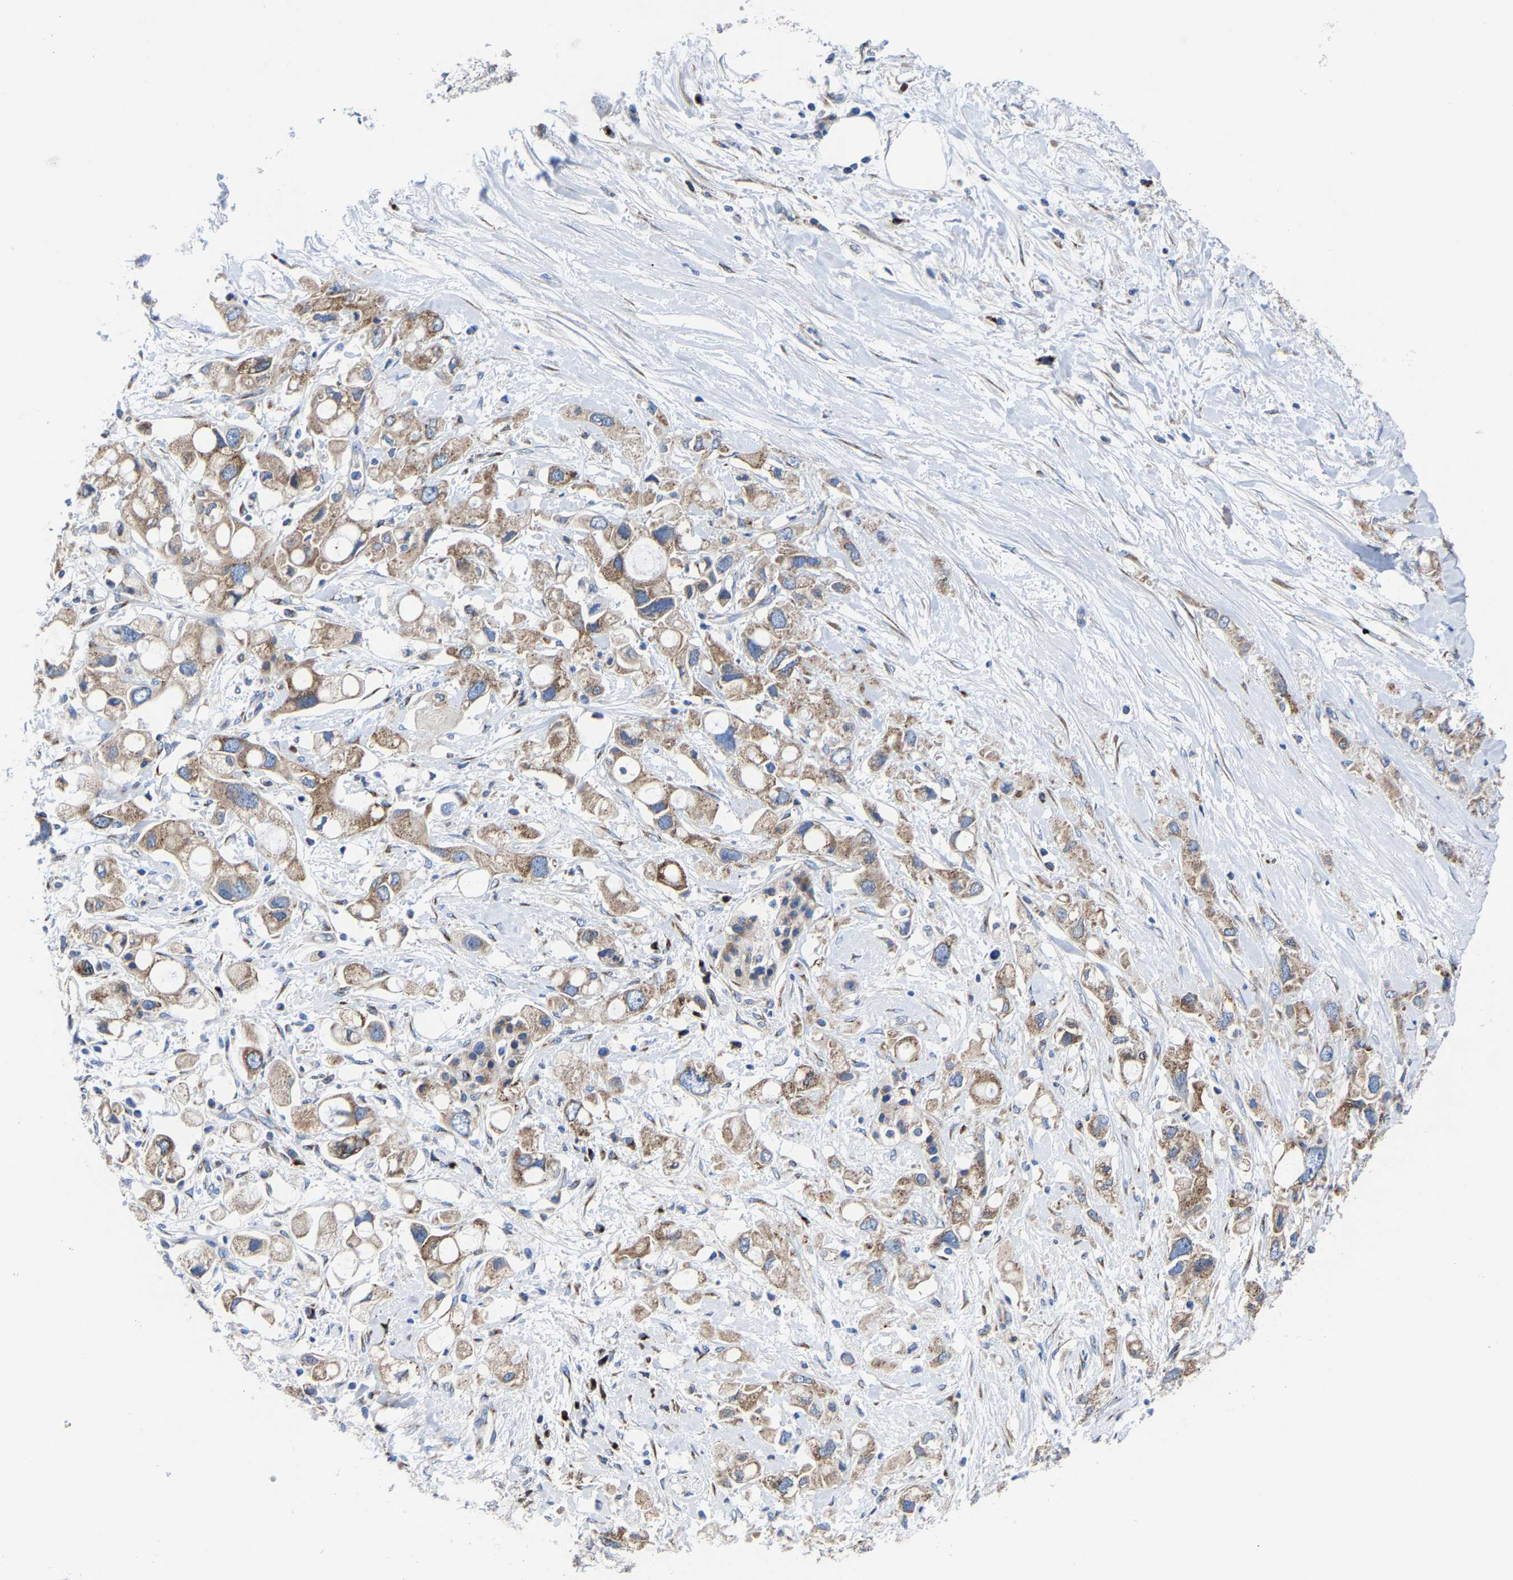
{"staining": {"intensity": "moderate", "quantity": ">75%", "location": "cytoplasmic/membranous"}, "tissue": "pancreatic cancer", "cell_type": "Tumor cells", "image_type": "cancer", "snomed": [{"axis": "morphology", "description": "Adenocarcinoma, NOS"}, {"axis": "topography", "description": "Pancreas"}], "caption": "A medium amount of moderate cytoplasmic/membranous positivity is present in approximately >75% of tumor cells in pancreatic adenocarcinoma tissue.", "gene": "EBAG9", "patient": {"sex": "female", "age": 56}}